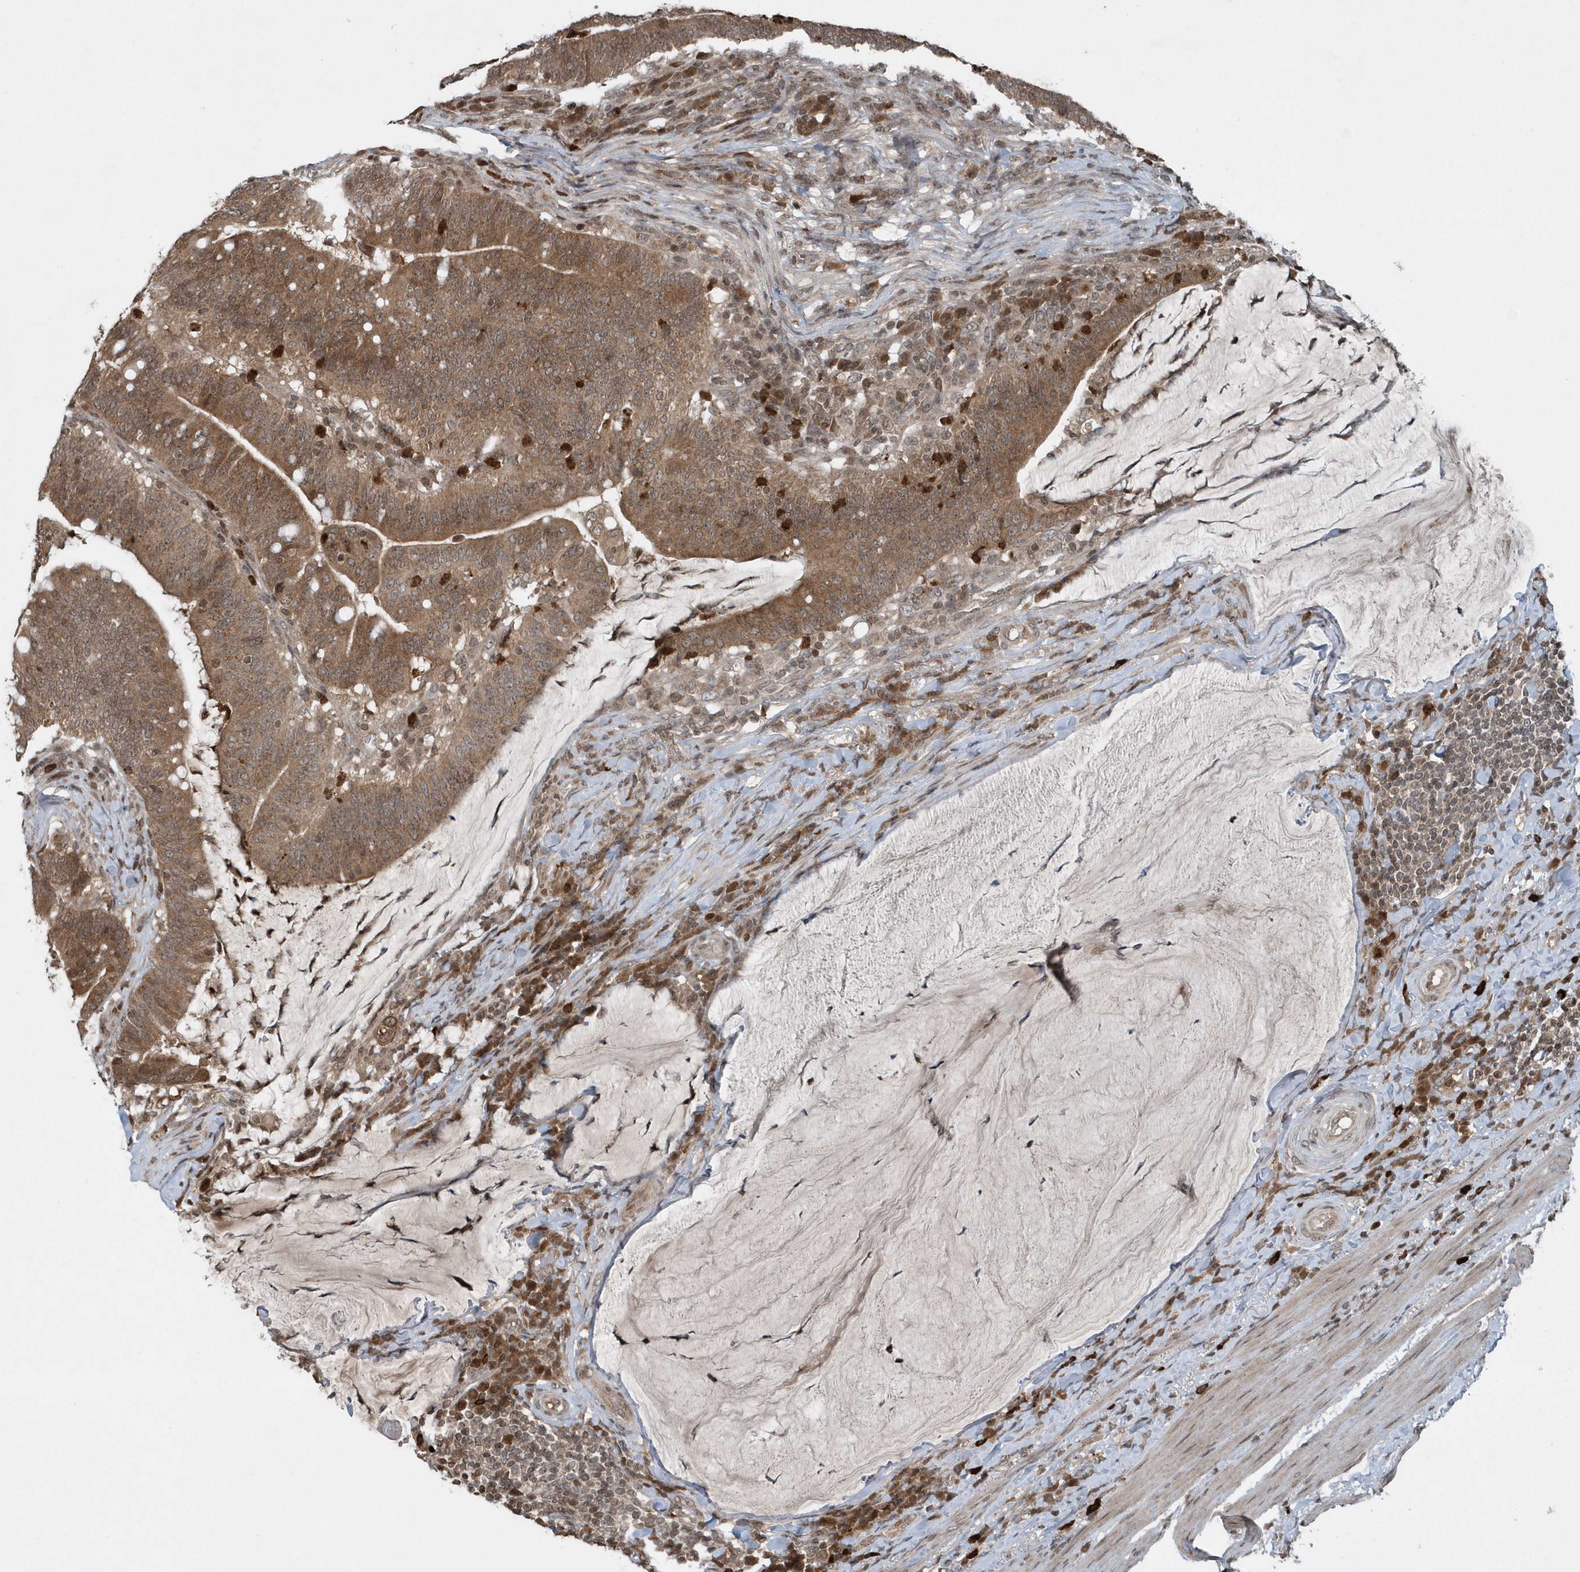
{"staining": {"intensity": "moderate", "quantity": ">75%", "location": "cytoplasmic/membranous"}, "tissue": "colorectal cancer", "cell_type": "Tumor cells", "image_type": "cancer", "snomed": [{"axis": "morphology", "description": "Normal tissue, NOS"}, {"axis": "morphology", "description": "Adenocarcinoma, NOS"}, {"axis": "topography", "description": "Colon"}], "caption": "Moderate cytoplasmic/membranous protein expression is present in about >75% of tumor cells in colorectal cancer.", "gene": "EIF2B1", "patient": {"sex": "female", "age": 66}}